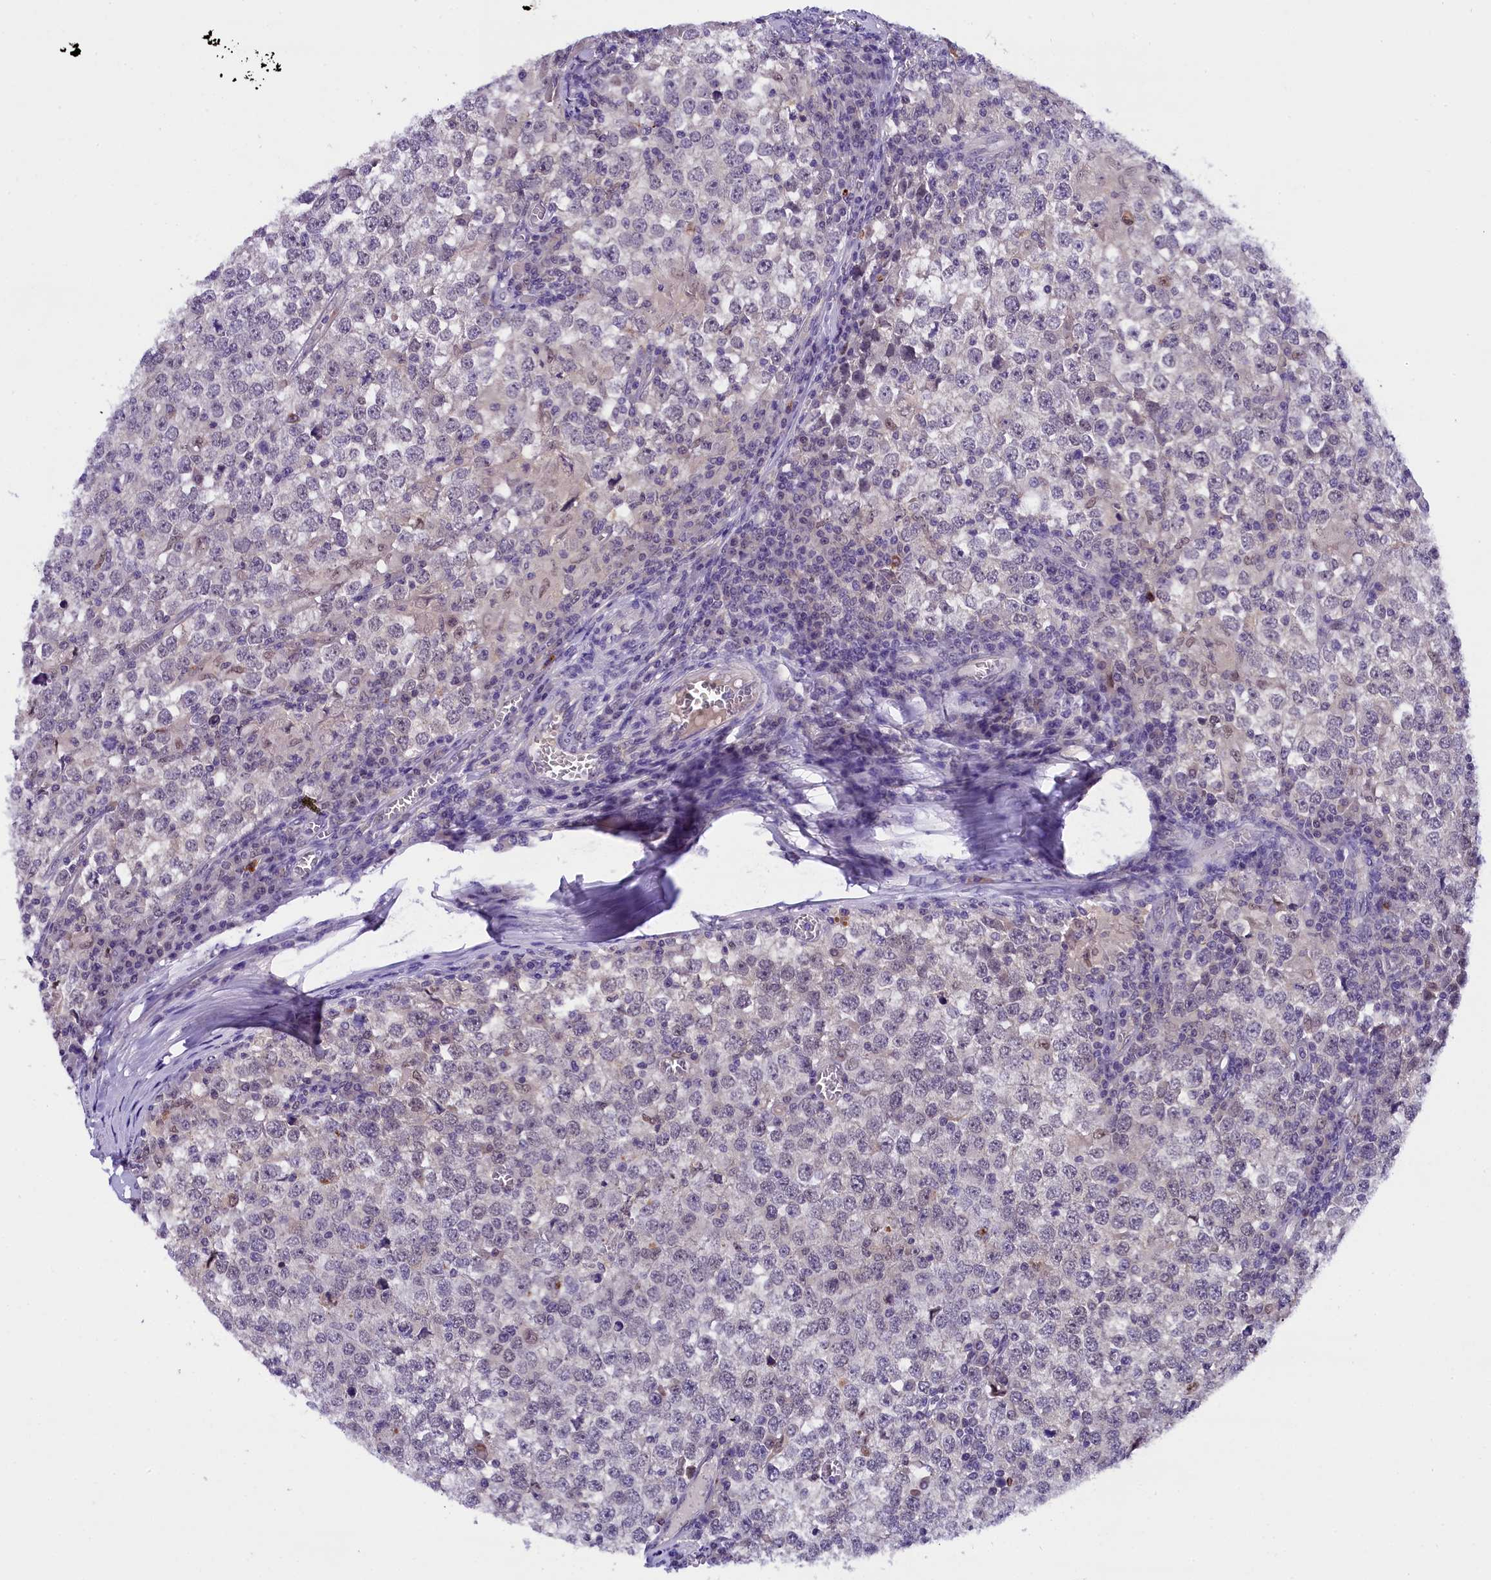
{"staining": {"intensity": "negative", "quantity": "none", "location": "none"}, "tissue": "testis cancer", "cell_type": "Tumor cells", "image_type": "cancer", "snomed": [{"axis": "morphology", "description": "Seminoma, NOS"}, {"axis": "topography", "description": "Testis"}], "caption": "A histopathology image of testis cancer (seminoma) stained for a protein reveals no brown staining in tumor cells.", "gene": "IQCN", "patient": {"sex": "male", "age": 65}}